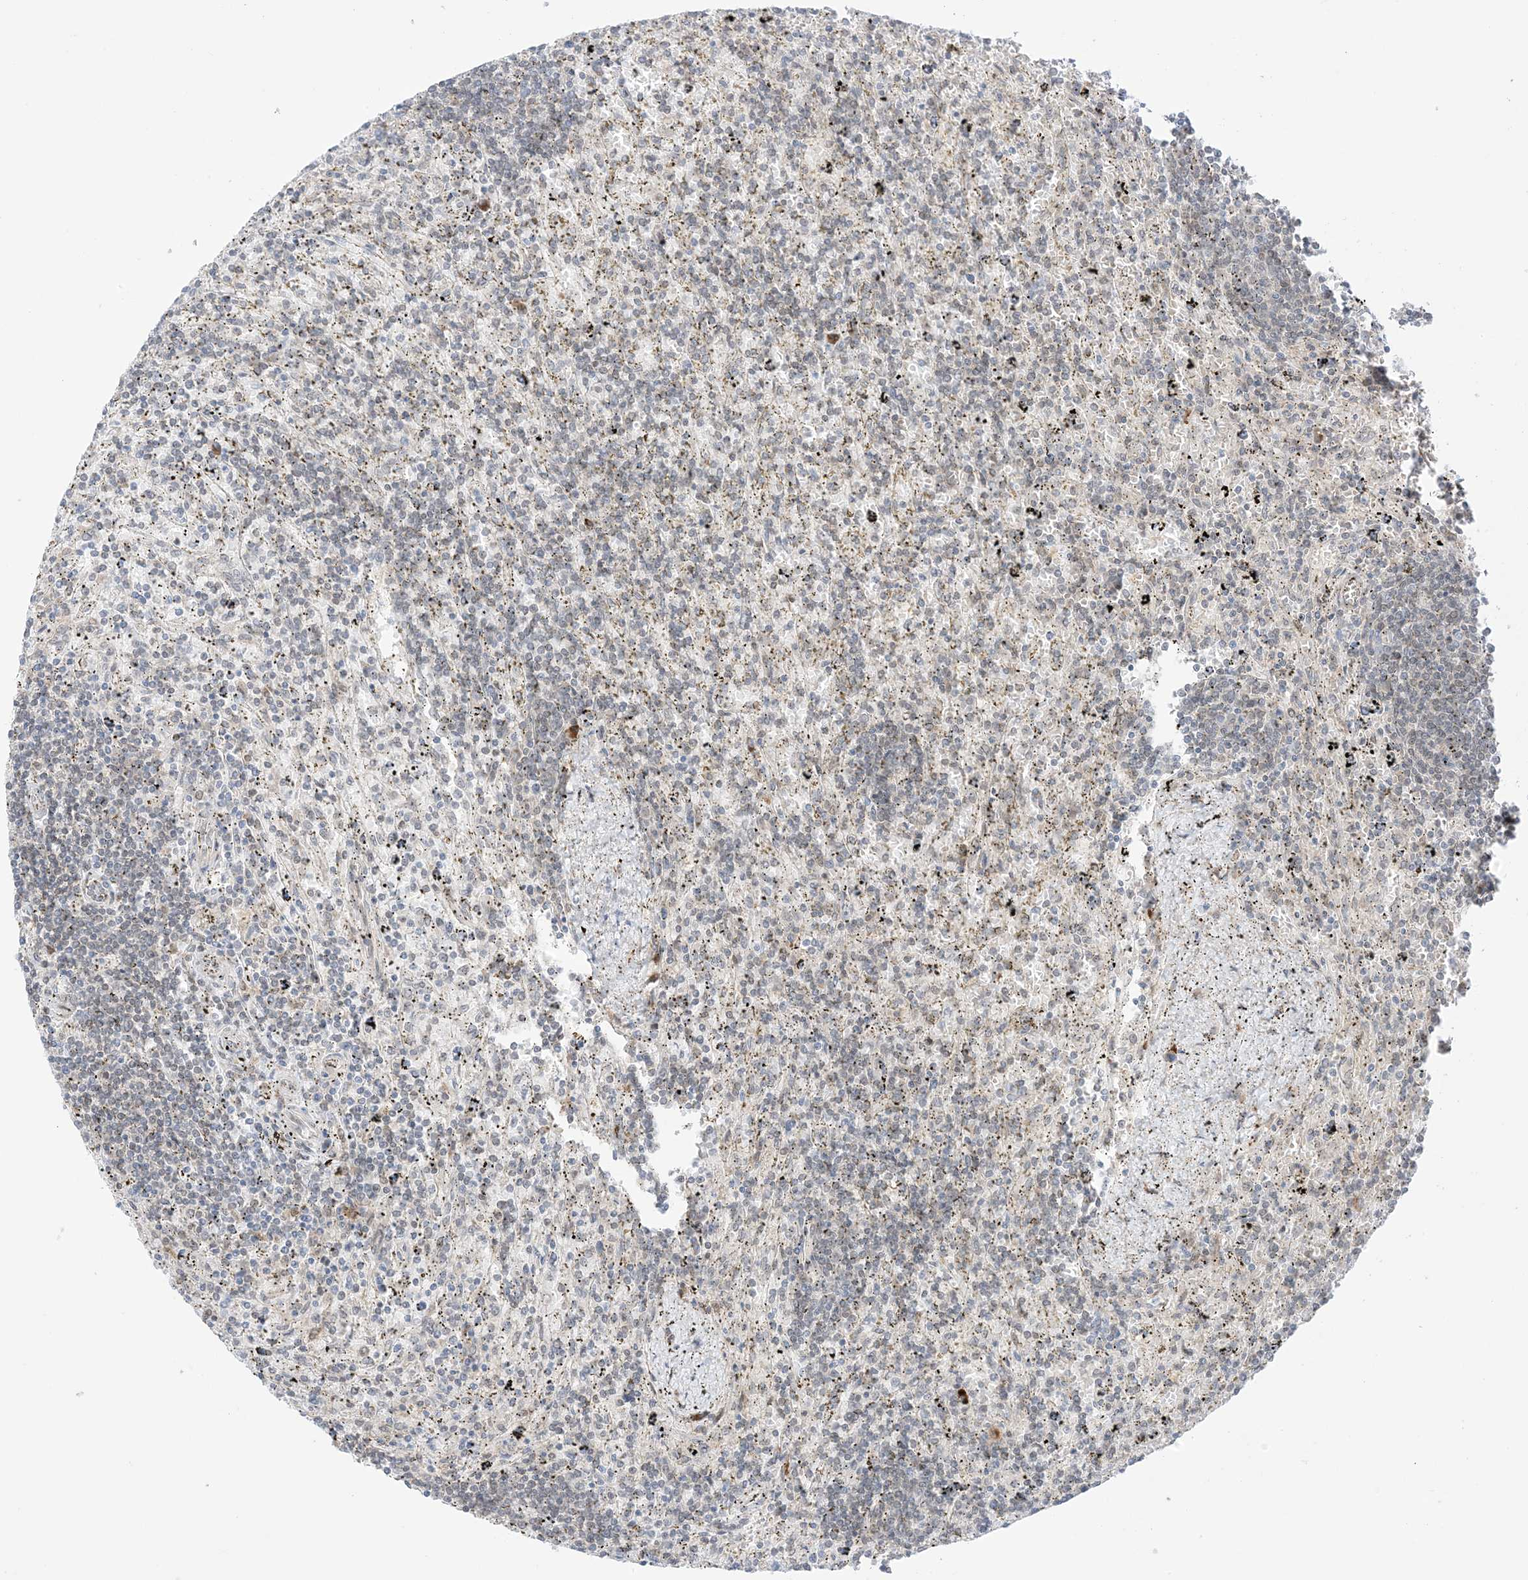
{"staining": {"intensity": "weak", "quantity": "<25%", "location": "cytoplasmic/membranous"}, "tissue": "lymphoma", "cell_type": "Tumor cells", "image_type": "cancer", "snomed": [{"axis": "morphology", "description": "Malignant lymphoma, non-Hodgkin's type, Low grade"}, {"axis": "topography", "description": "Spleen"}], "caption": "Immunohistochemistry image of human malignant lymphoma, non-Hodgkin's type (low-grade) stained for a protein (brown), which reveals no expression in tumor cells. Brightfield microscopy of immunohistochemistry (IHC) stained with DAB (3,3'-diaminobenzidine) (brown) and hematoxylin (blue), captured at high magnification.", "gene": "UBE2E2", "patient": {"sex": "male", "age": 76}}